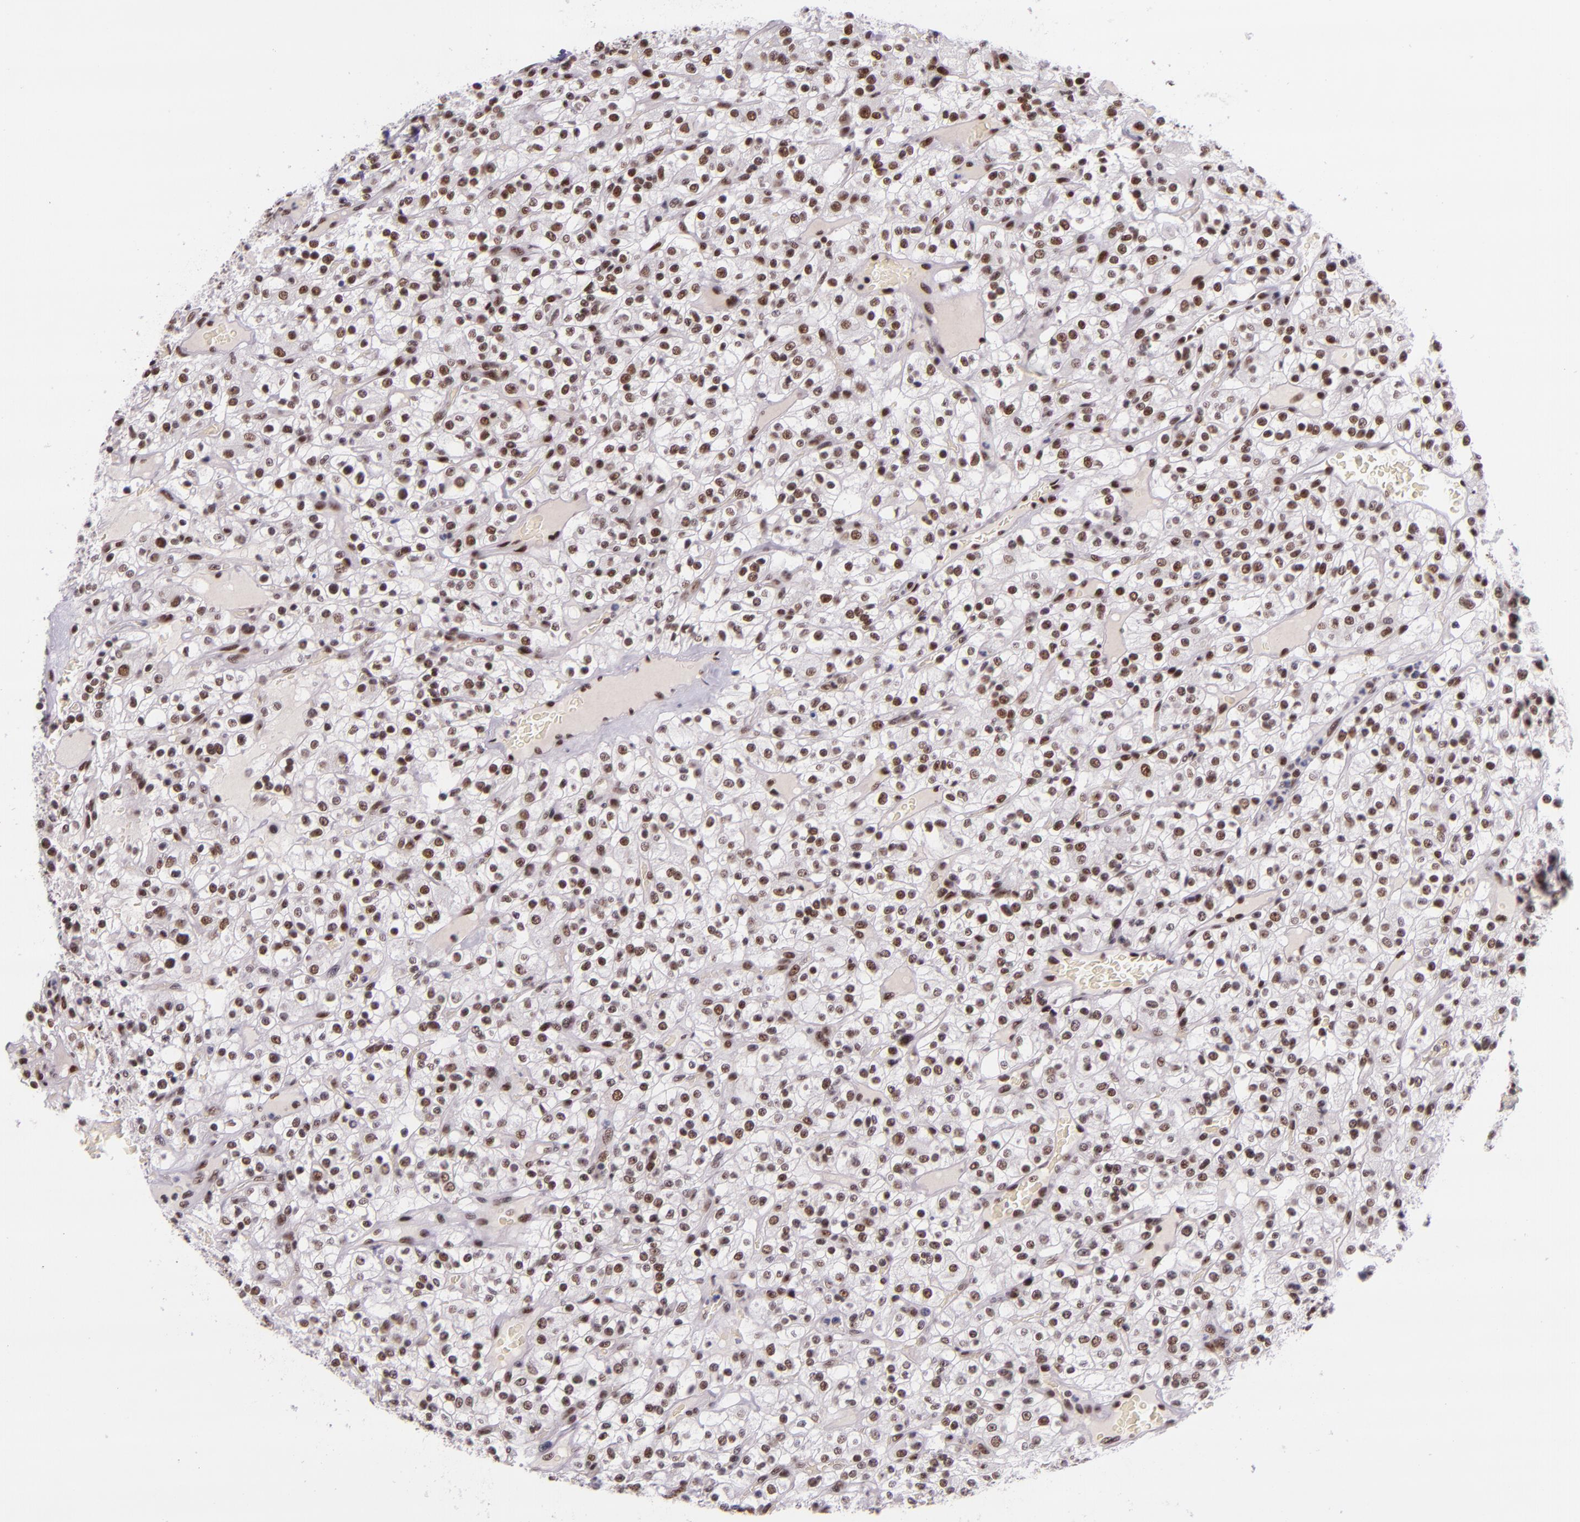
{"staining": {"intensity": "weak", "quantity": ">75%", "location": "nuclear"}, "tissue": "renal cancer", "cell_type": "Tumor cells", "image_type": "cancer", "snomed": [{"axis": "morphology", "description": "Normal tissue, NOS"}, {"axis": "morphology", "description": "Adenocarcinoma, NOS"}, {"axis": "topography", "description": "Kidney"}], "caption": "A brown stain highlights weak nuclear positivity of a protein in renal cancer tumor cells. The staining is performed using DAB (3,3'-diaminobenzidine) brown chromogen to label protein expression. The nuclei are counter-stained blue using hematoxylin.", "gene": "GPKOW", "patient": {"sex": "female", "age": 72}}